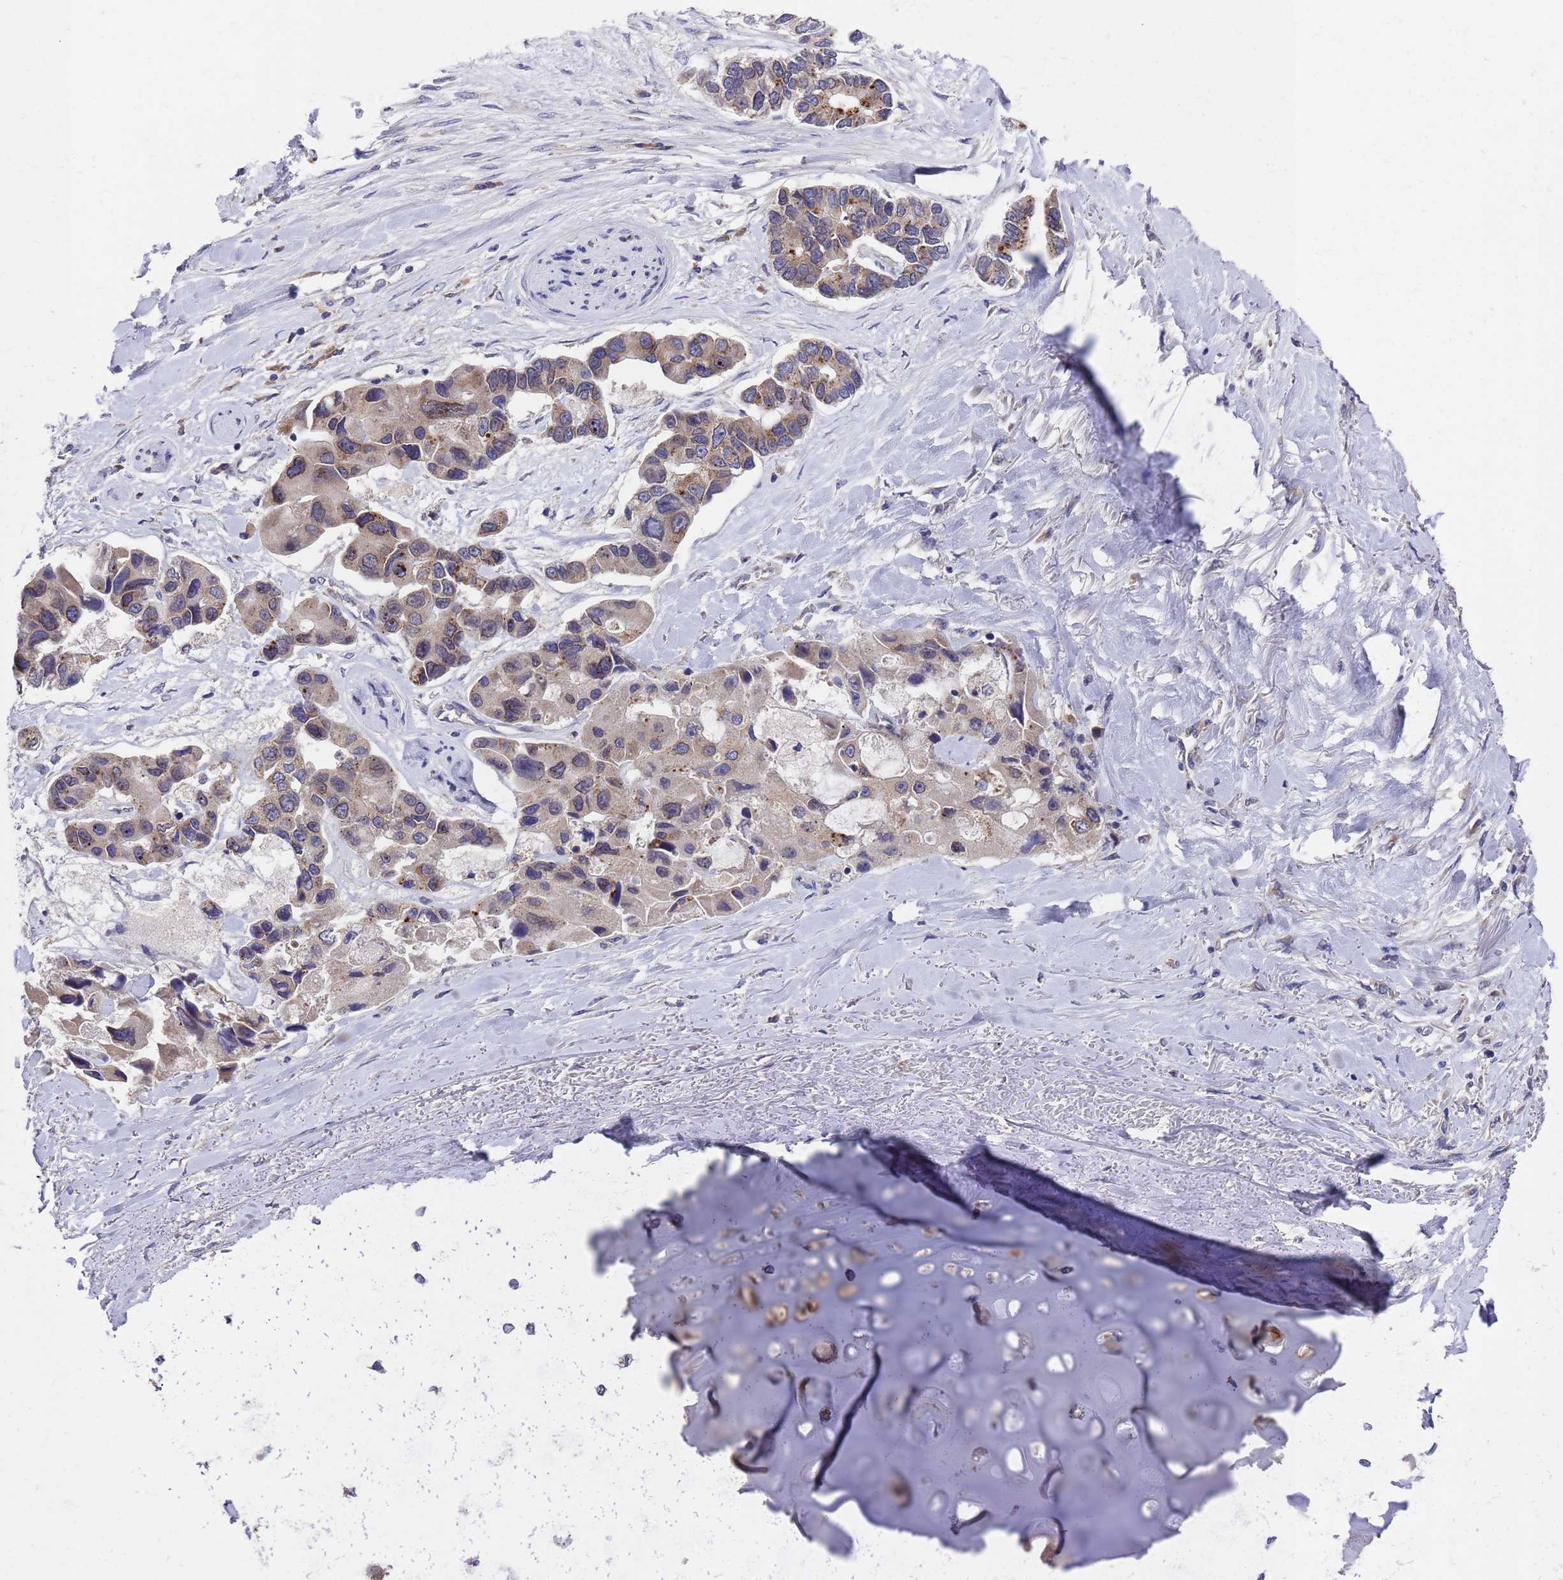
{"staining": {"intensity": "weak", "quantity": "25%-75%", "location": "cytoplasmic/membranous"}, "tissue": "lung cancer", "cell_type": "Tumor cells", "image_type": "cancer", "snomed": [{"axis": "morphology", "description": "Adenocarcinoma, NOS"}, {"axis": "topography", "description": "Lung"}], "caption": "A histopathology image showing weak cytoplasmic/membranous positivity in approximately 25%-75% of tumor cells in lung adenocarcinoma, as visualized by brown immunohistochemical staining.", "gene": "DCAF12L2", "patient": {"sex": "female", "age": 54}}